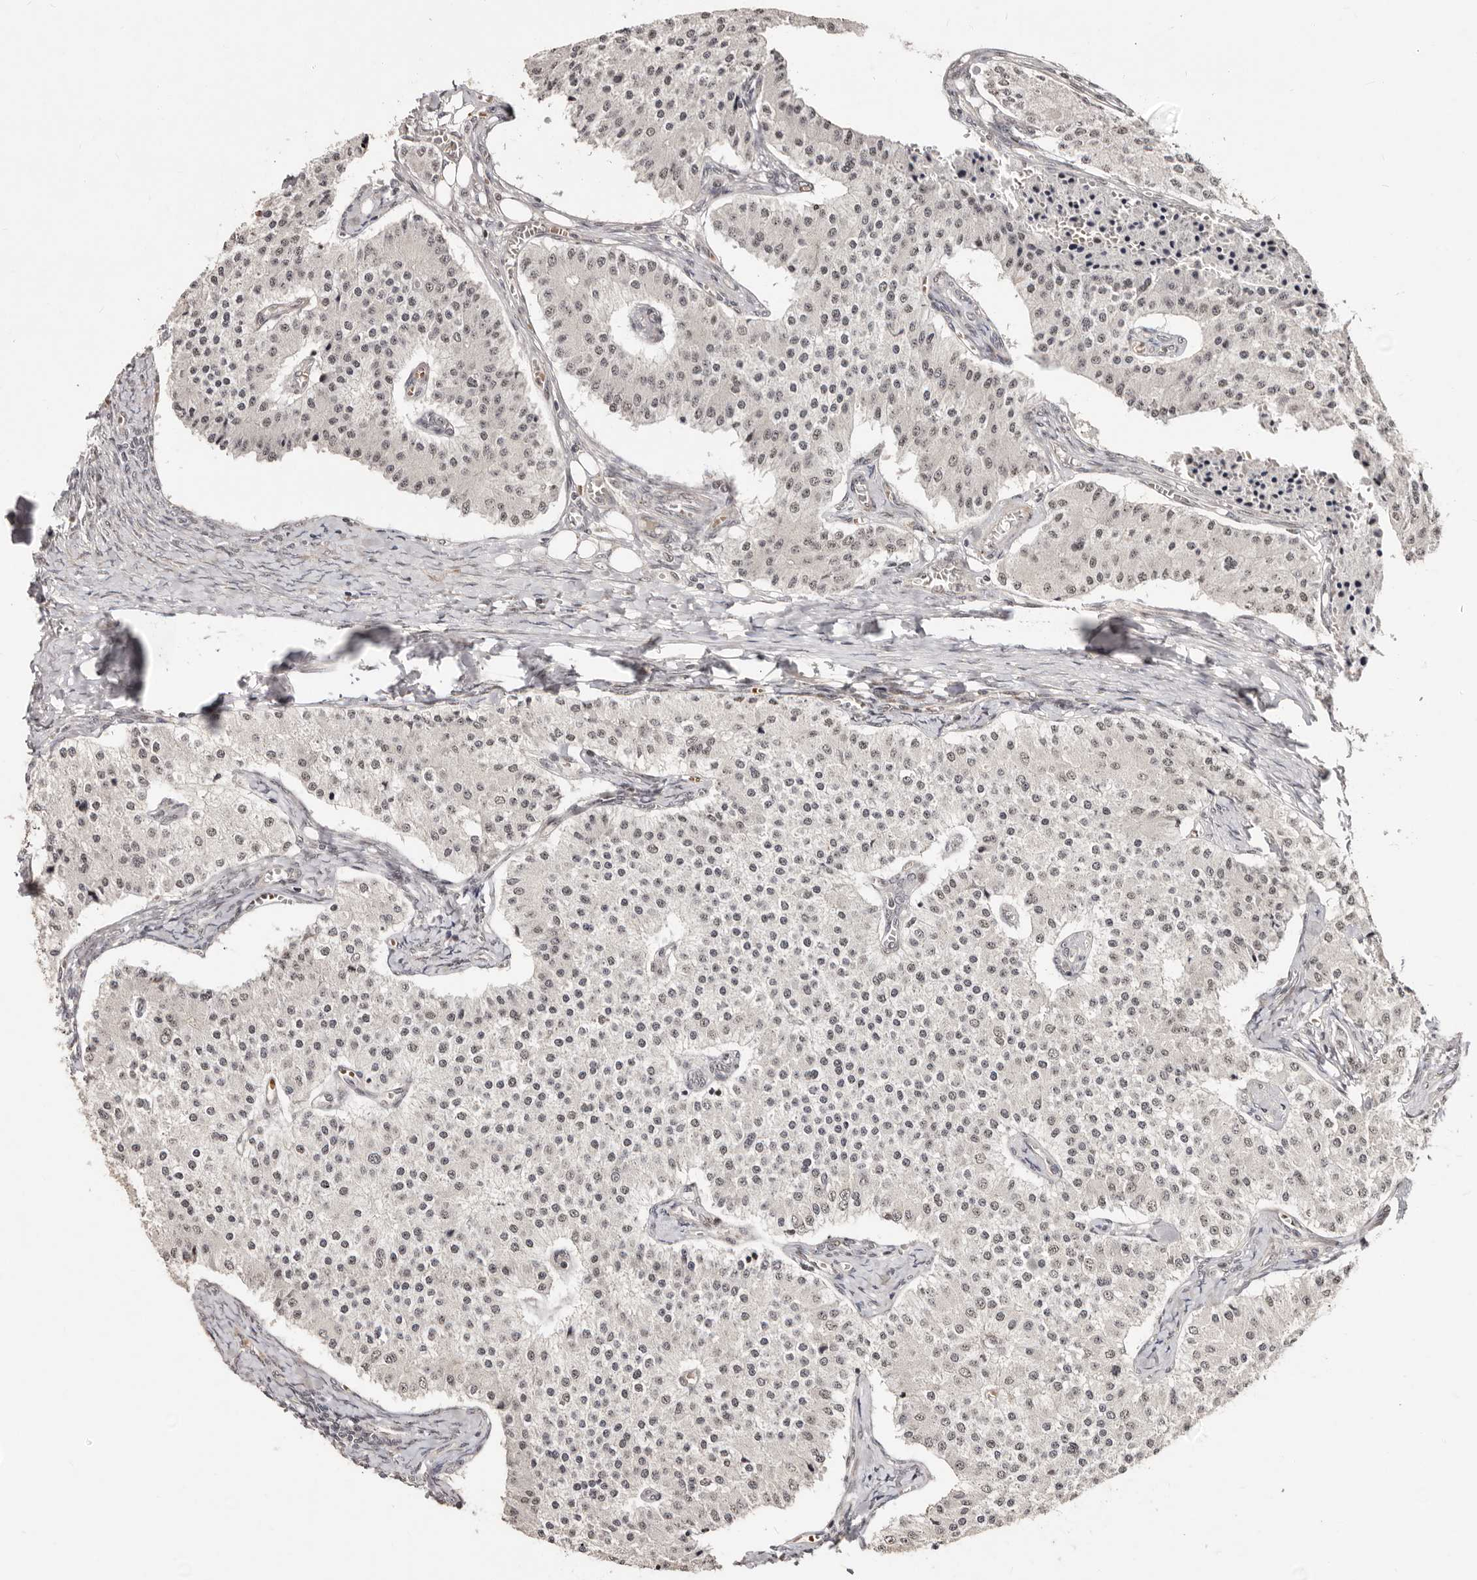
{"staining": {"intensity": "weak", "quantity": ">75%", "location": "nuclear"}, "tissue": "carcinoid", "cell_type": "Tumor cells", "image_type": "cancer", "snomed": [{"axis": "morphology", "description": "Carcinoid, malignant, NOS"}, {"axis": "topography", "description": "Colon"}], "caption": "This image demonstrates immunohistochemistry (IHC) staining of human carcinoid (malignant), with low weak nuclear staining in about >75% of tumor cells.", "gene": "SRCAP", "patient": {"sex": "female", "age": 52}}